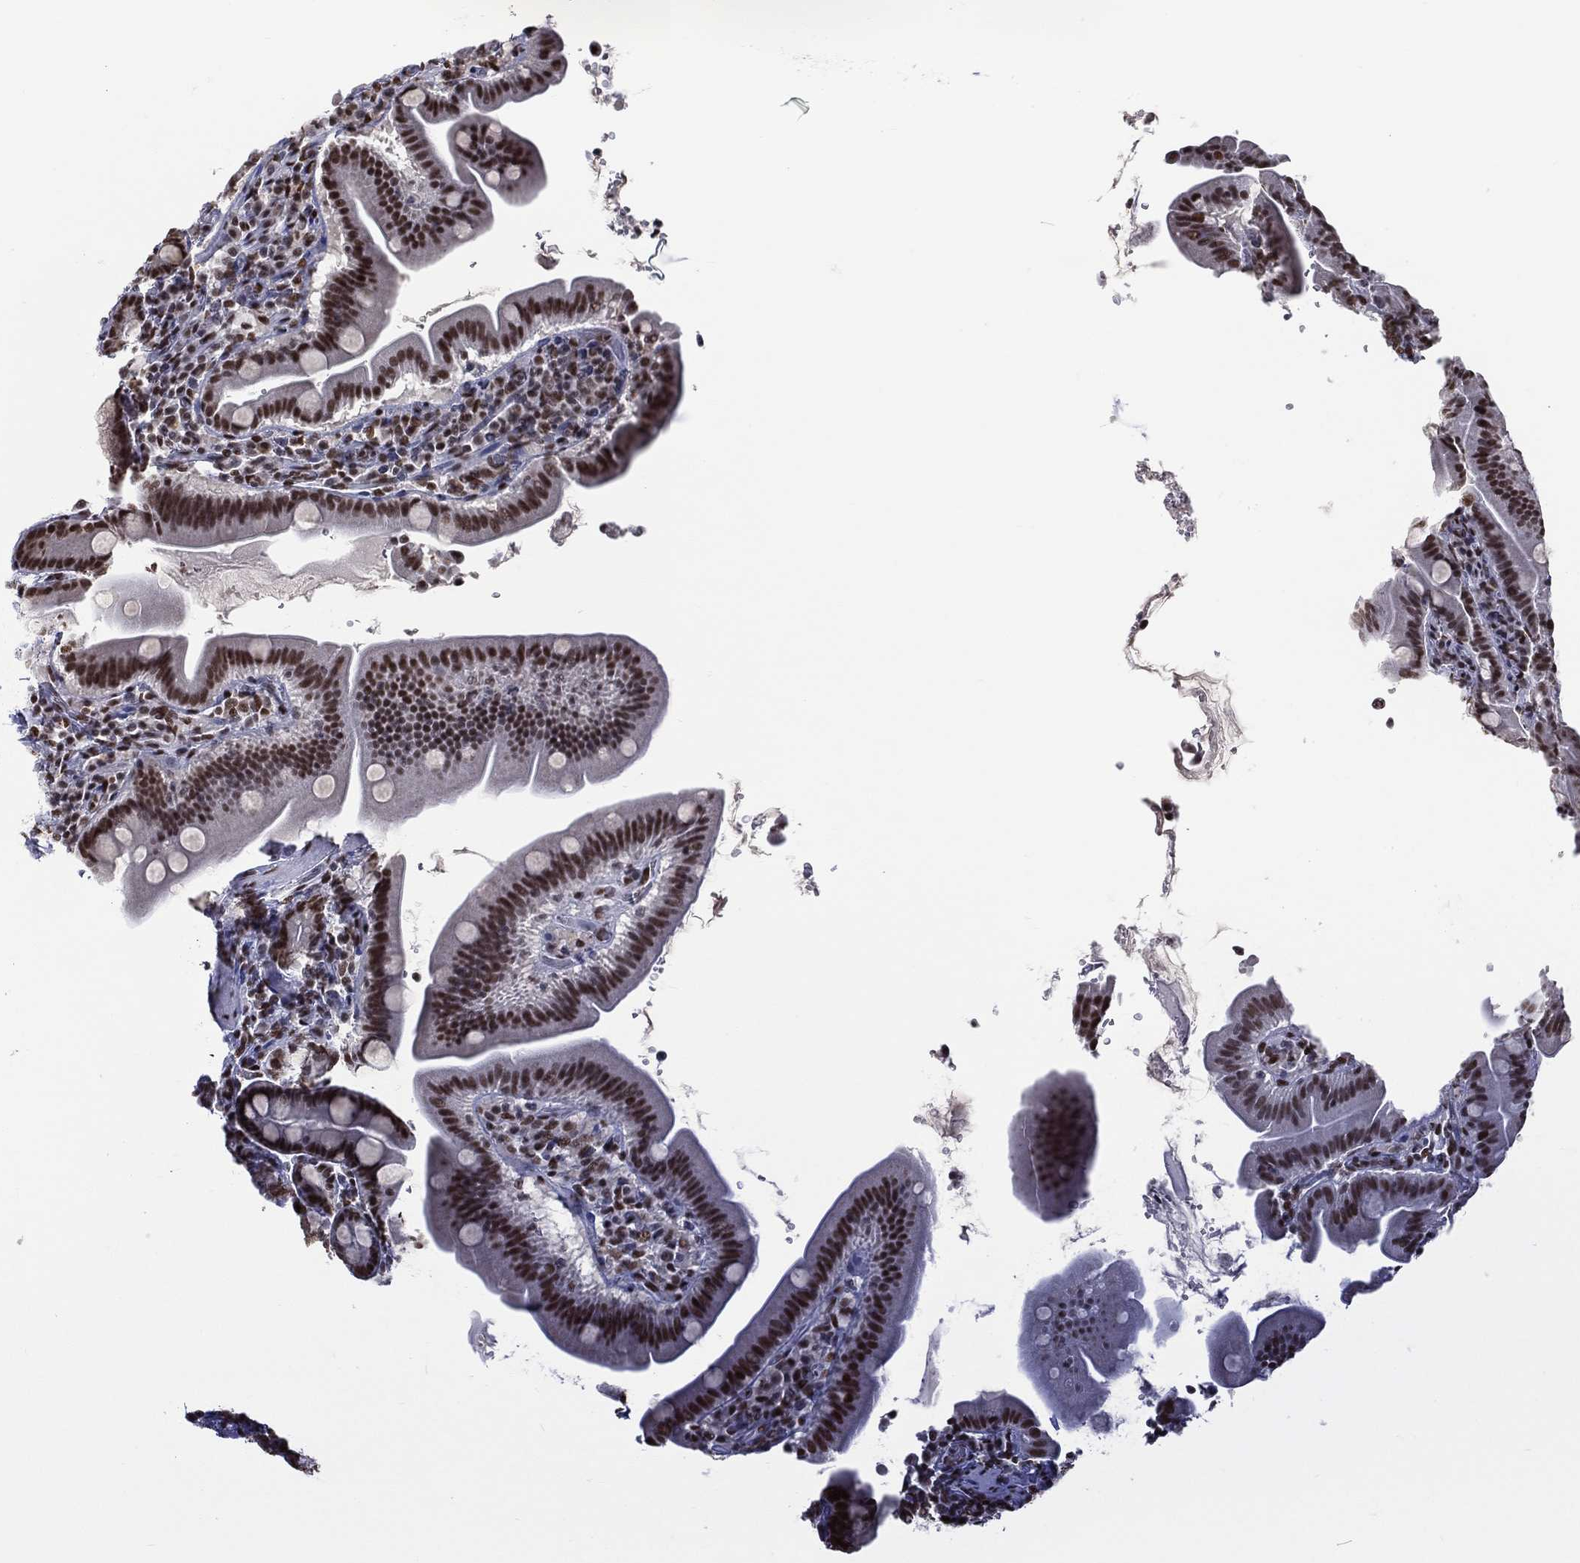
{"staining": {"intensity": "moderate", "quantity": ">75%", "location": "nuclear"}, "tissue": "small intestine", "cell_type": "Glandular cells", "image_type": "normal", "snomed": [{"axis": "morphology", "description": "Normal tissue, NOS"}, {"axis": "topography", "description": "Small intestine"}], "caption": "Brown immunohistochemical staining in benign small intestine shows moderate nuclear positivity in approximately >75% of glandular cells.", "gene": "ZNF7", "patient": {"sex": "male", "age": 26}}